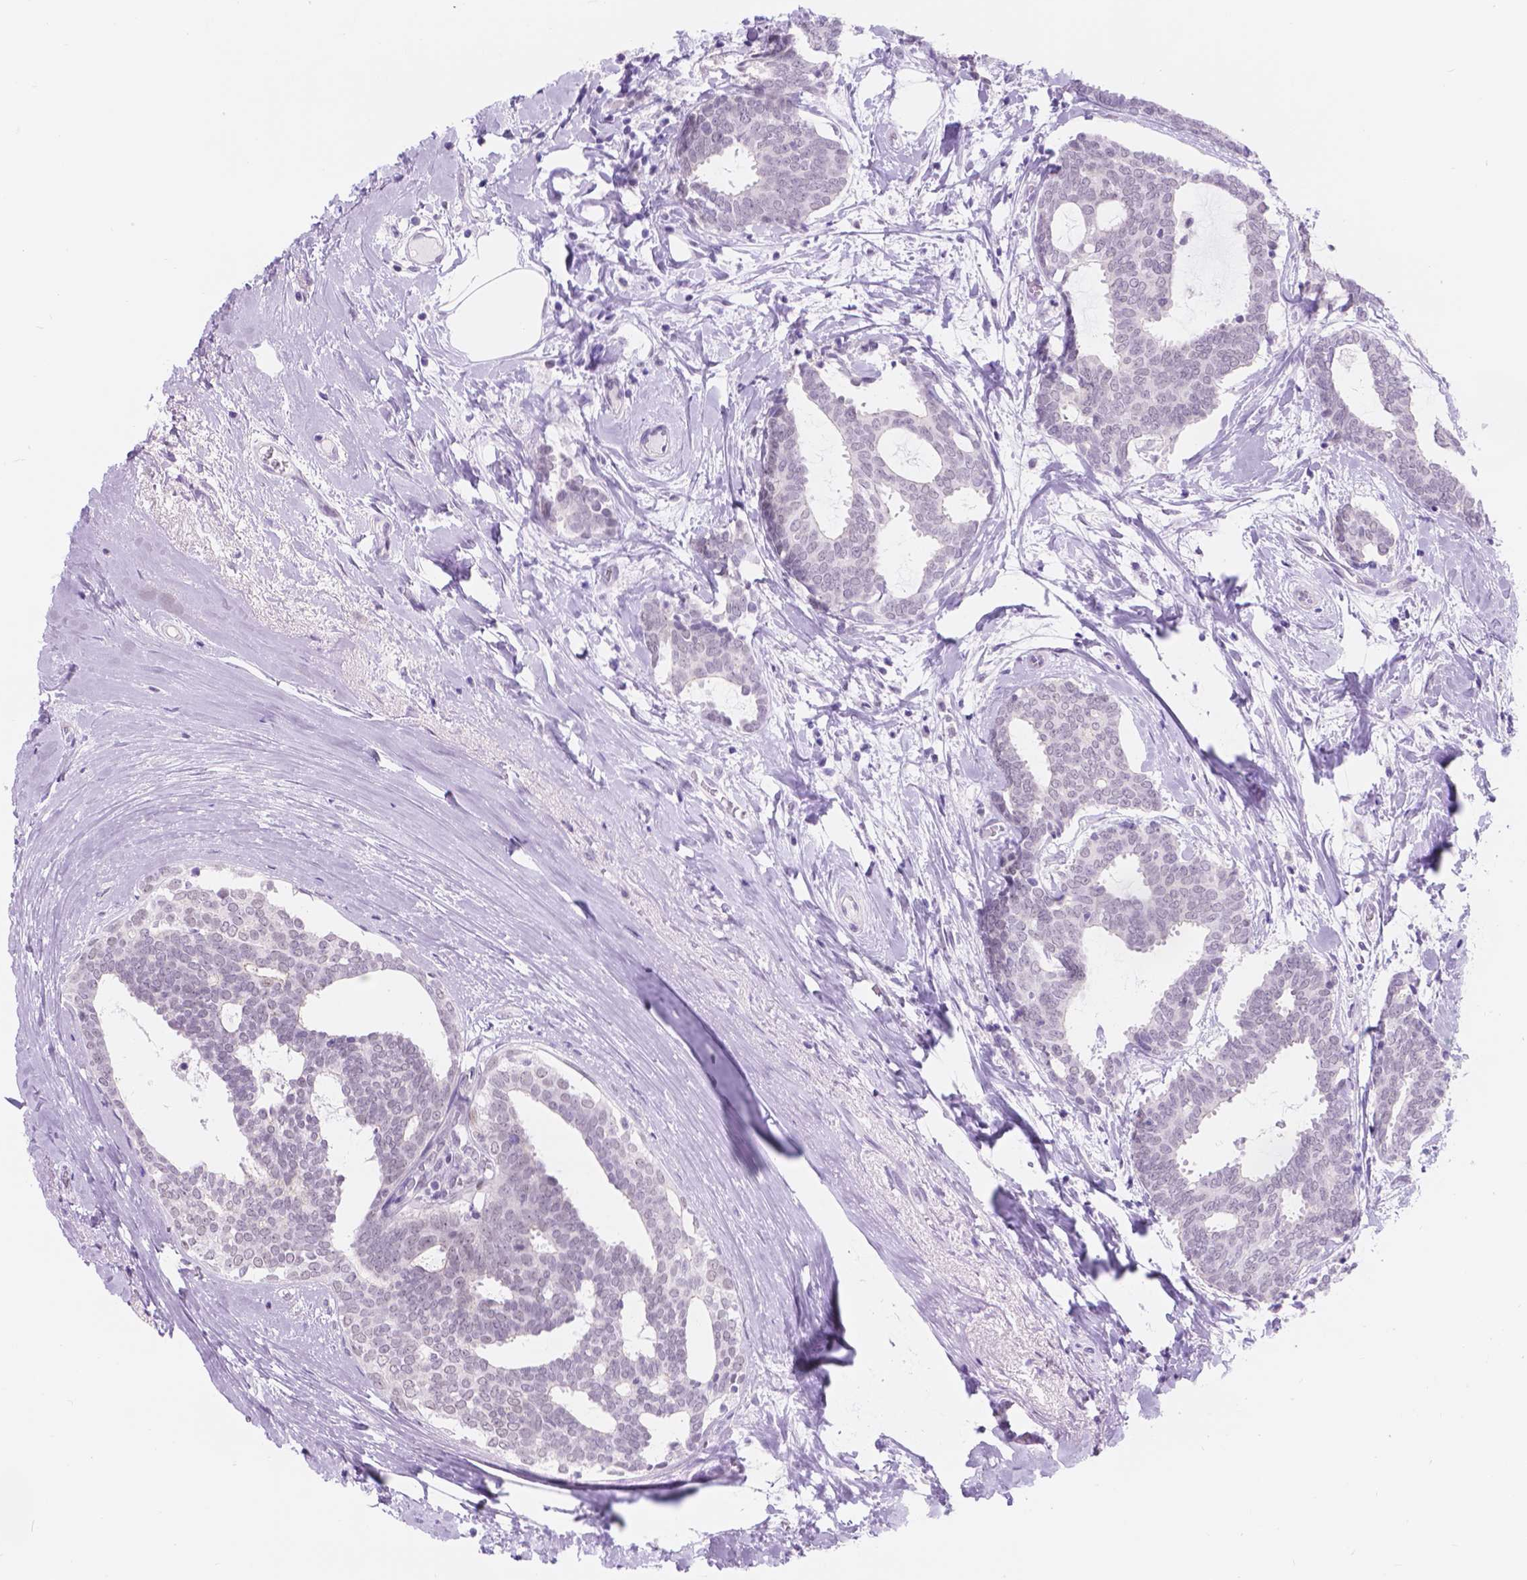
{"staining": {"intensity": "negative", "quantity": "none", "location": "none"}, "tissue": "breast cancer", "cell_type": "Tumor cells", "image_type": "cancer", "snomed": [{"axis": "morphology", "description": "Intraductal carcinoma, in situ"}, {"axis": "morphology", "description": "Duct carcinoma"}, {"axis": "morphology", "description": "Lobular carcinoma, in situ"}, {"axis": "topography", "description": "Breast"}], "caption": "Tumor cells show no significant staining in breast cancer.", "gene": "DCC", "patient": {"sex": "female", "age": 44}}